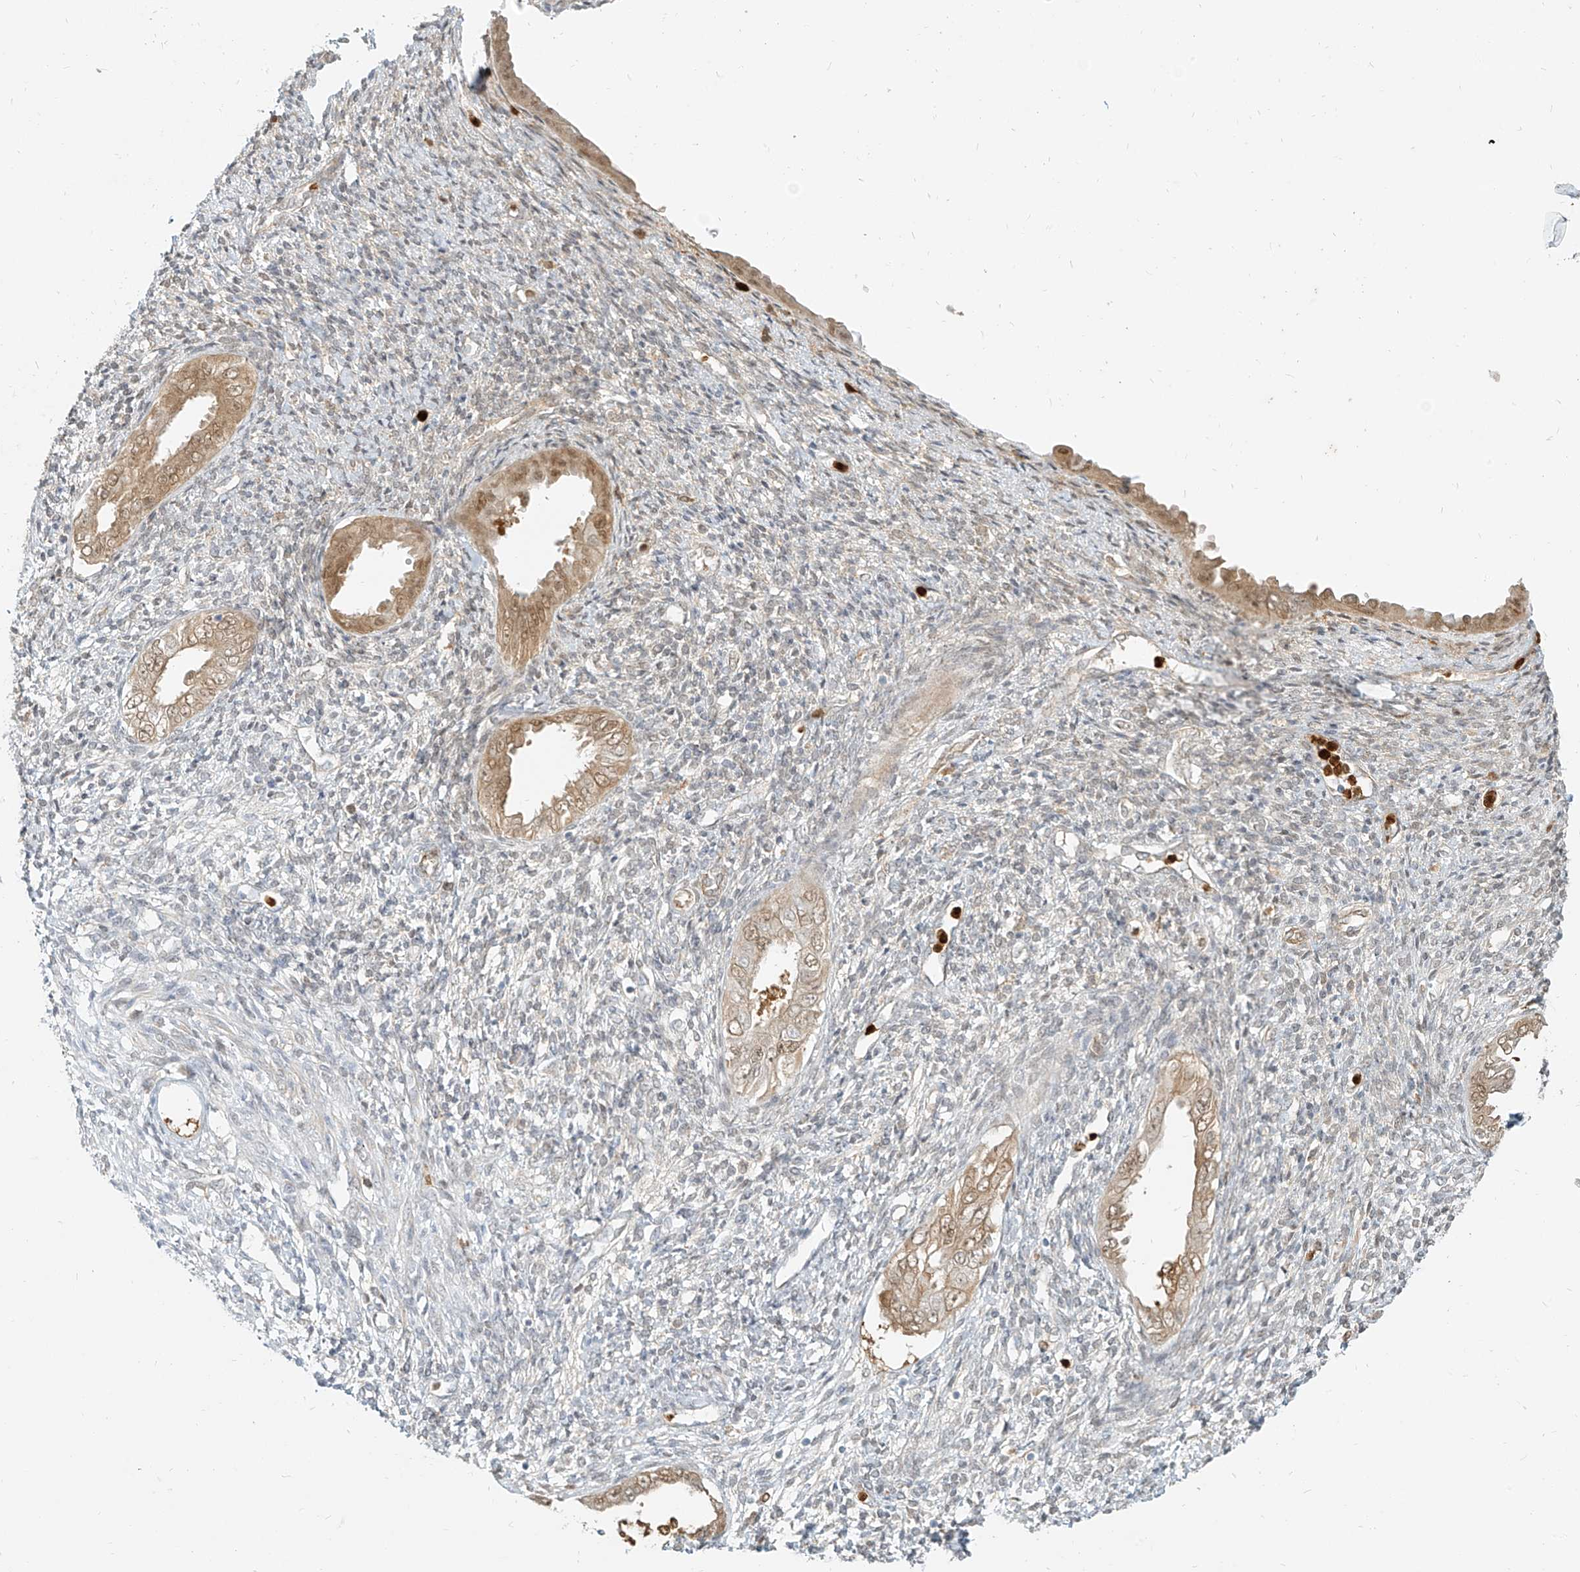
{"staining": {"intensity": "negative", "quantity": "none", "location": "none"}, "tissue": "endometrium", "cell_type": "Cells in endometrial stroma", "image_type": "normal", "snomed": [{"axis": "morphology", "description": "Normal tissue, NOS"}, {"axis": "topography", "description": "Endometrium"}], "caption": "A high-resolution micrograph shows immunohistochemistry staining of benign endometrium, which reveals no significant expression in cells in endometrial stroma.", "gene": "PGD", "patient": {"sex": "female", "age": 66}}